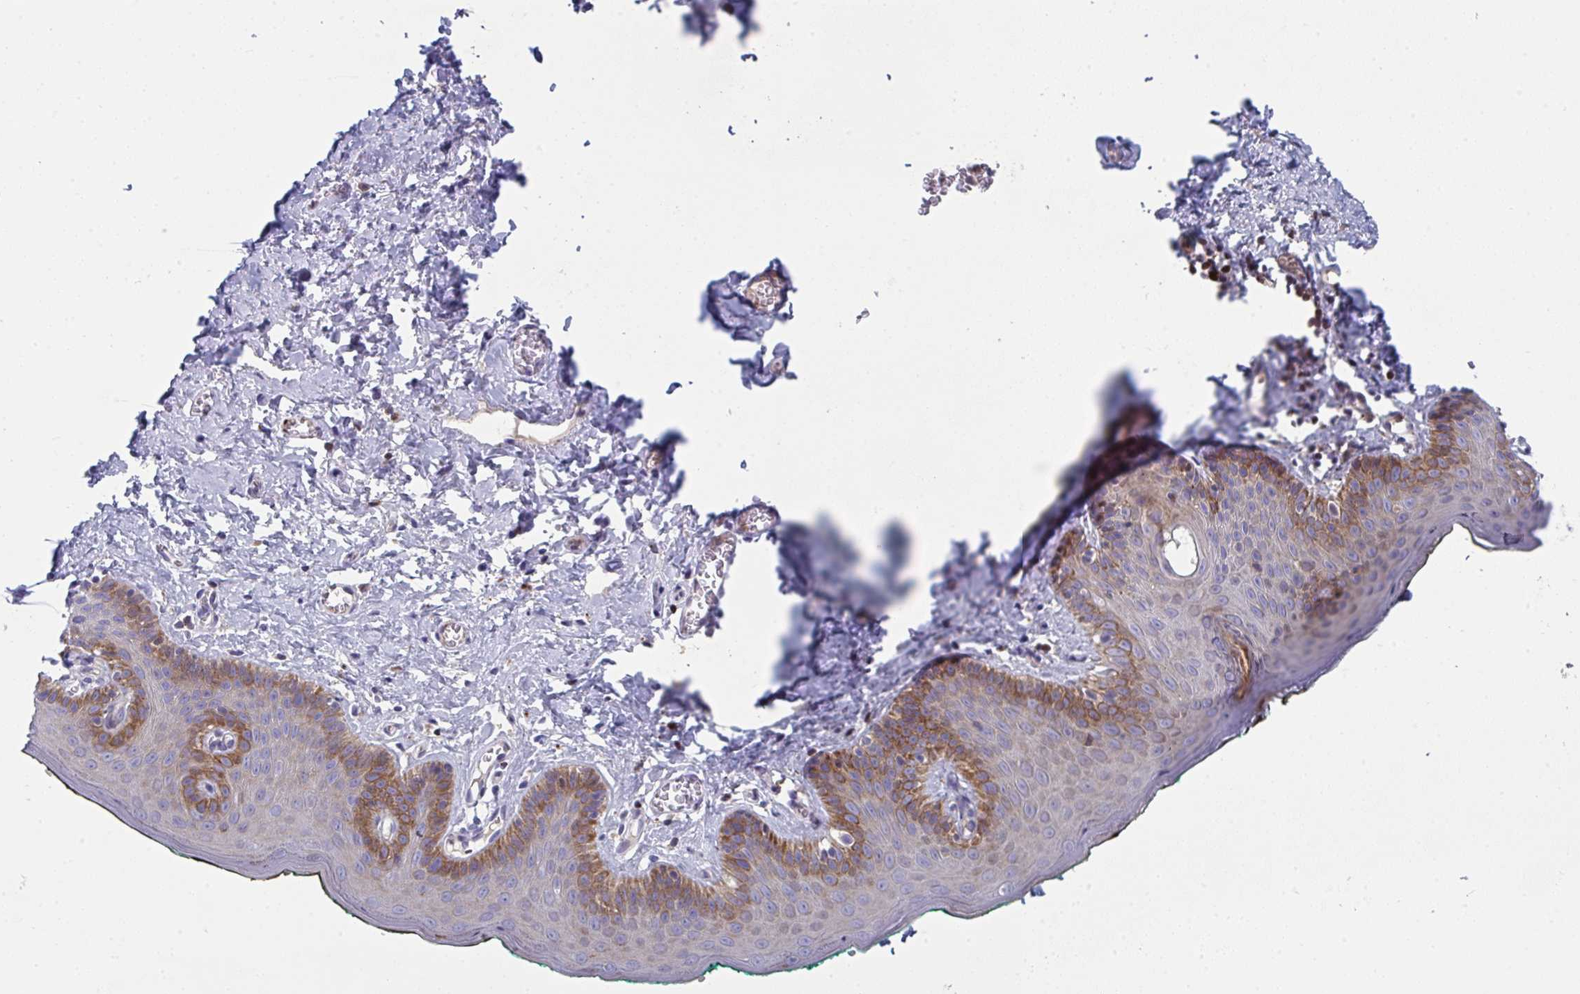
{"staining": {"intensity": "moderate", "quantity": "25%-75%", "location": "cytoplasmic/membranous"}, "tissue": "skin", "cell_type": "Epidermal cells", "image_type": "normal", "snomed": [{"axis": "morphology", "description": "Normal tissue, NOS"}, {"axis": "topography", "description": "Vulva"}, {"axis": "topography", "description": "Peripheral nerve tissue"}], "caption": "An immunohistochemistry (IHC) photomicrograph of benign tissue is shown. Protein staining in brown highlights moderate cytoplasmic/membranous positivity in skin within epidermal cells.", "gene": "AOC2", "patient": {"sex": "female", "age": 66}}